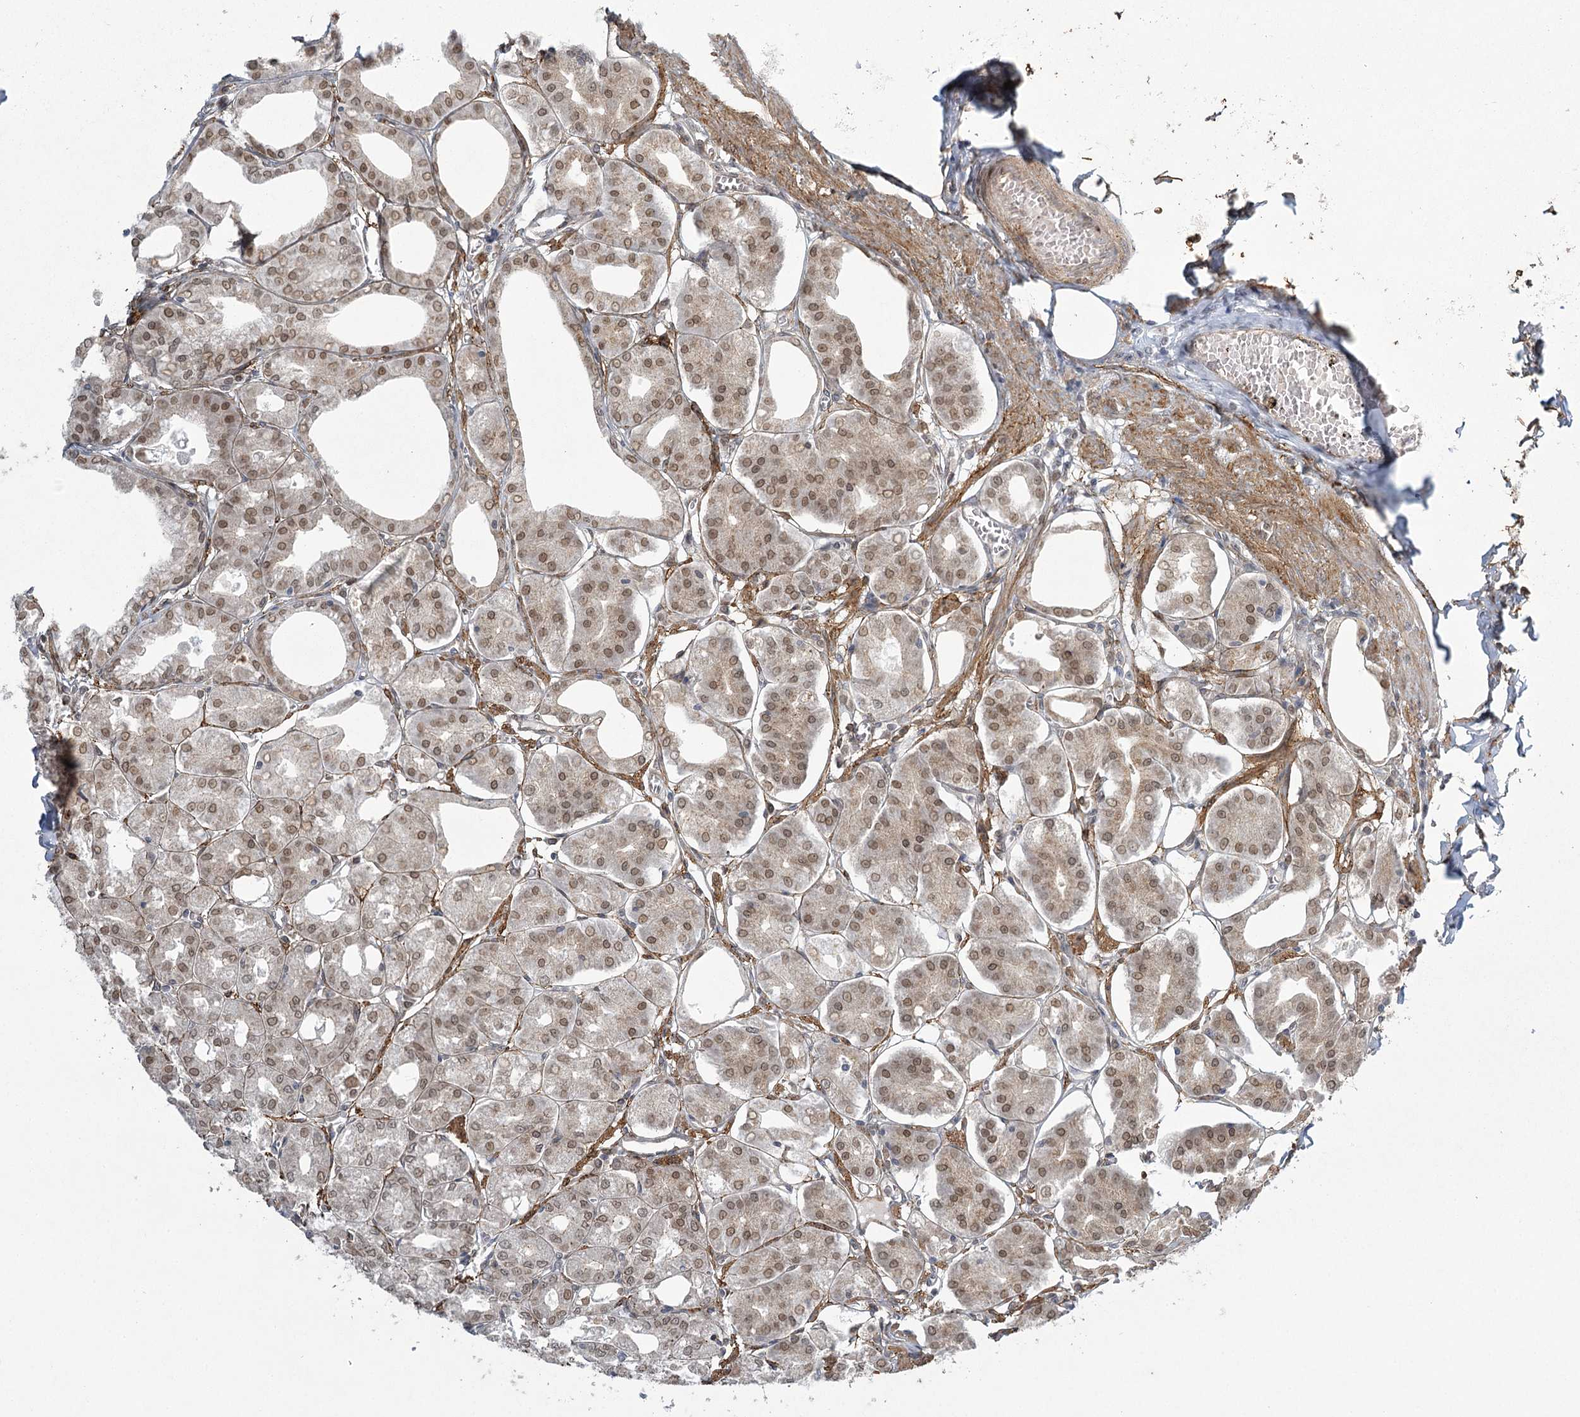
{"staining": {"intensity": "weak", "quantity": "25%-75%", "location": "nuclear"}, "tissue": "stomach", "cell_type": "Glandular cells", "image_type": "normal", "snomed": [{"axis": "morphology", "description": "Normal tissue, NOS"}, {"axis": "topography", "description": "Stomach, lower"}], "caption": "Glandular cells display low levels of weak nuclear positivity in about 25%-75% of cells in benign human stomach.", "gene": "MED28", "patient": {"sex": "male", "age": 71}}